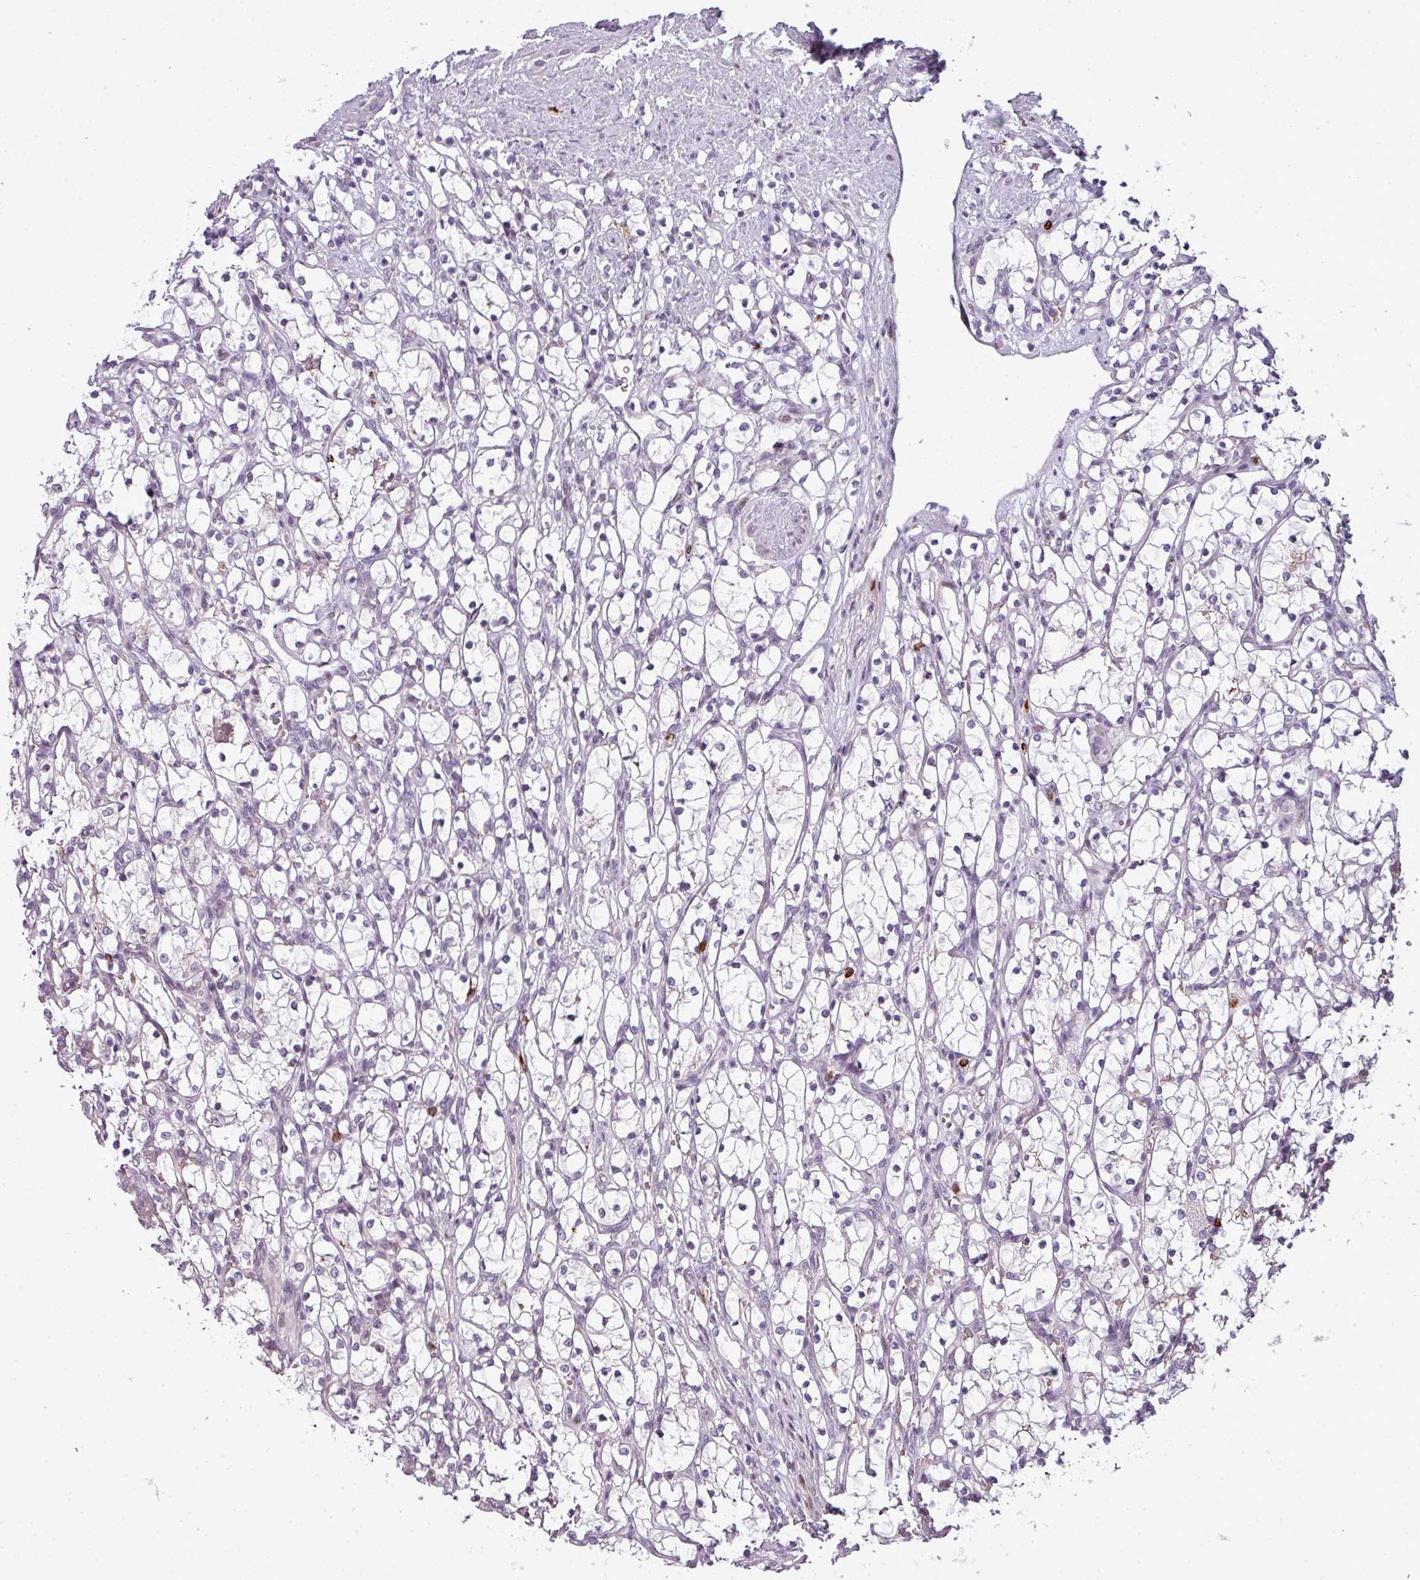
{"staining": {"intensity": "negative", "quantity": "none", "location": "none"}, "tissue": "renal cancer", "cell_type": "Tumor cells", "image_type": "cancer", "snomed": [{"axis": "morphology", "description": "Adenocarcinoma, NOS"}, {"axis": "topography", "description": "Kidney"}], "caption": "This is an IHC micrograph of adenocarcinoma (renal). There is no positivity in tumor cells.", "gene": "TMEFF1", "patient": {"sex": "female", "age": 69}}